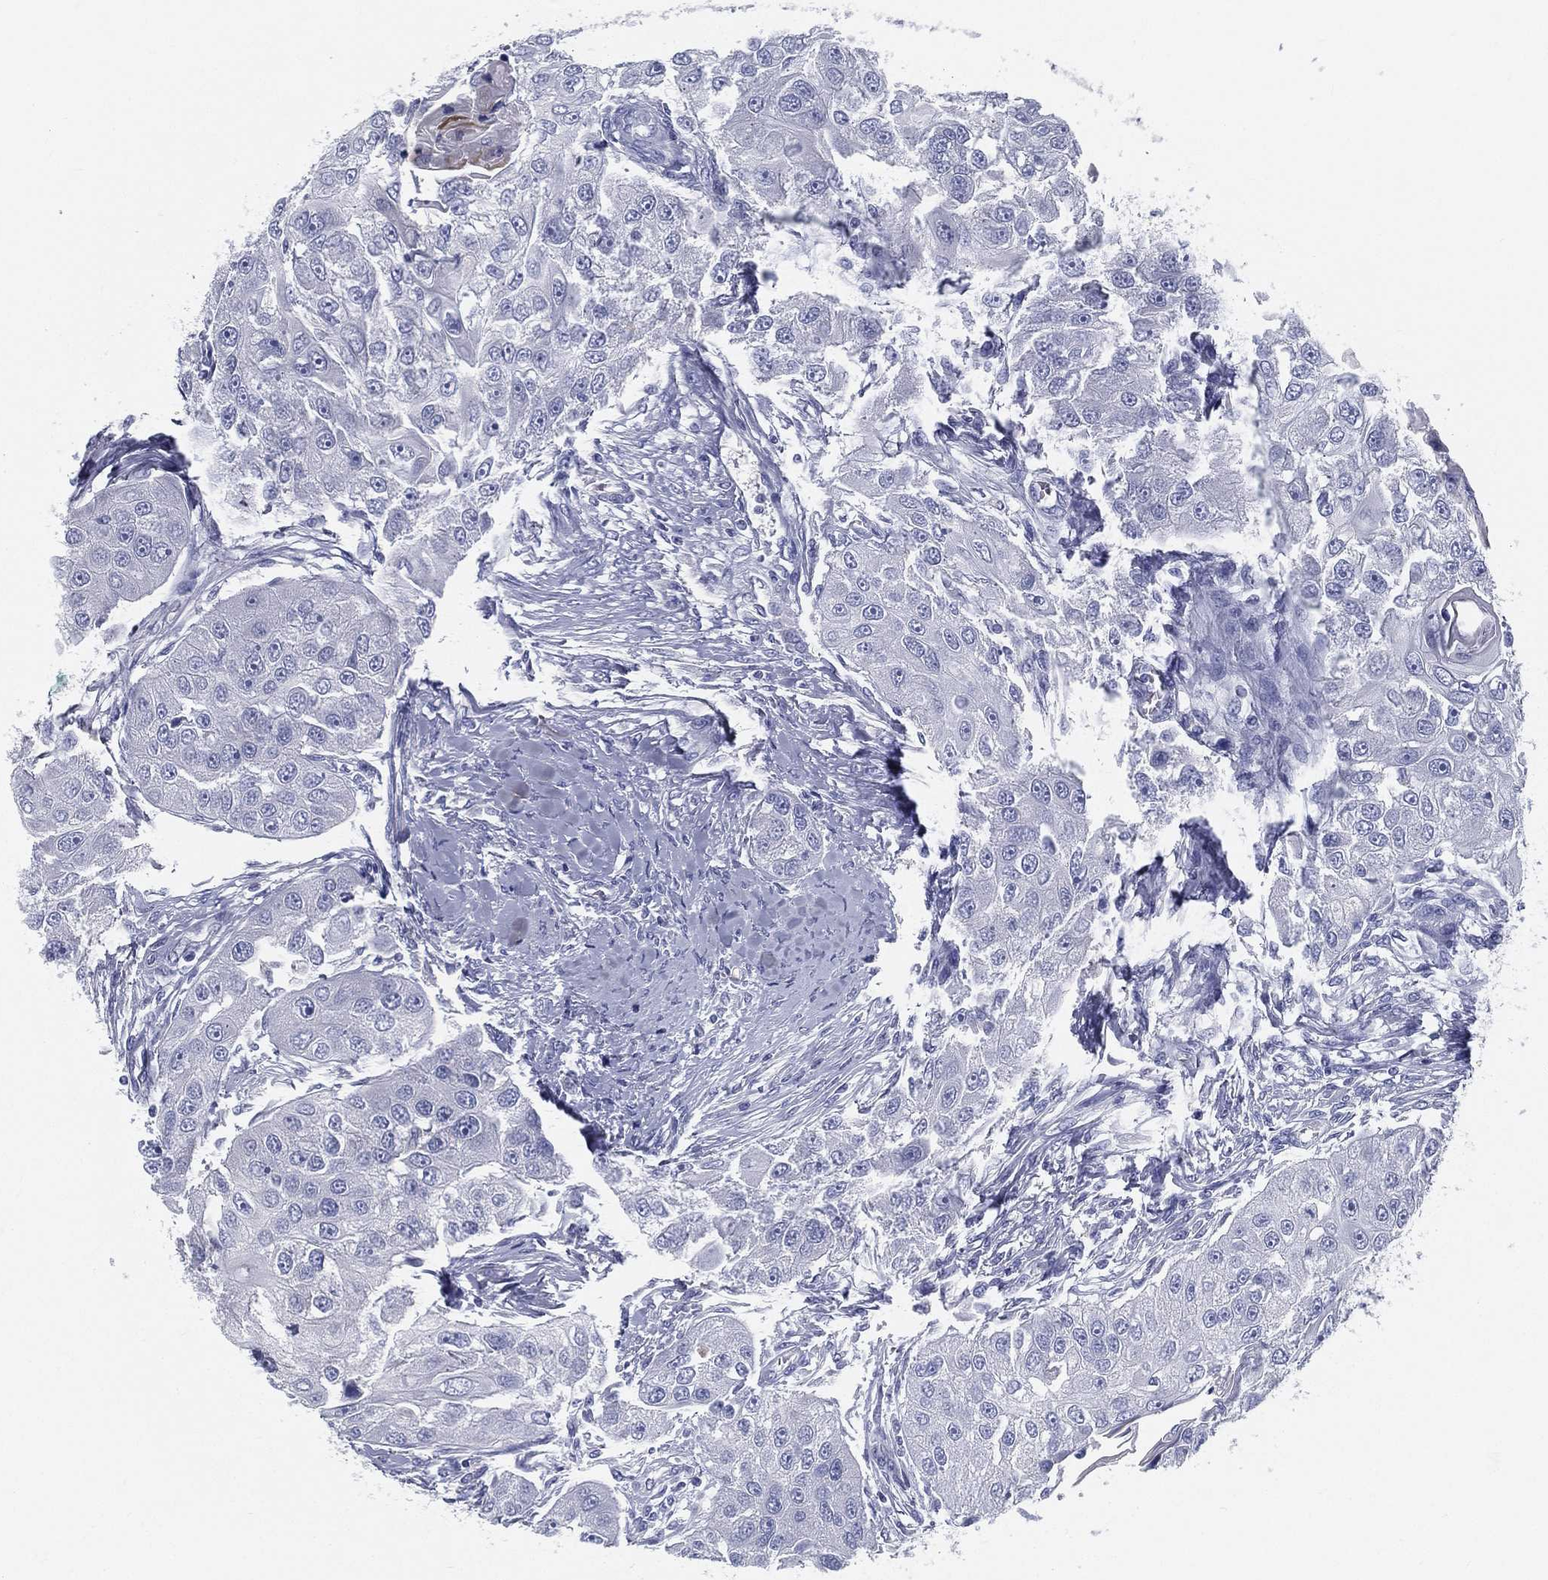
{"staining": {"intensity": "negative", "quantity": "none", "location": "none"}, "tissue": "head and neck cancer", "cell_type": "Tumor cells", "image_type": "cancer", "snomed": [{"axis": "morphology", "description": "Normal tissue, NOS"}, {"axis": "morphology", "description": "Squamous cell carcinoma, NOS"}, {"axis": "topography", "description": "Skeletal muscle"}, {"axis": "topography", "description": "Head-Neck"}], "caption": "This photomicrograph is of head and neck cancer (squamous cell carcinoma) stained with immunohistochemistry (IHC) to label a protein in brown with the nuclei are counter-stained blue. There is no positivity in tumor cells. (Stains: DAB IHC with hematoxylin counter stain, Microscopy: brightfield microscopy at high magnification).", "gene": "STS", "patient": {"sex": "male", "age": 51}}